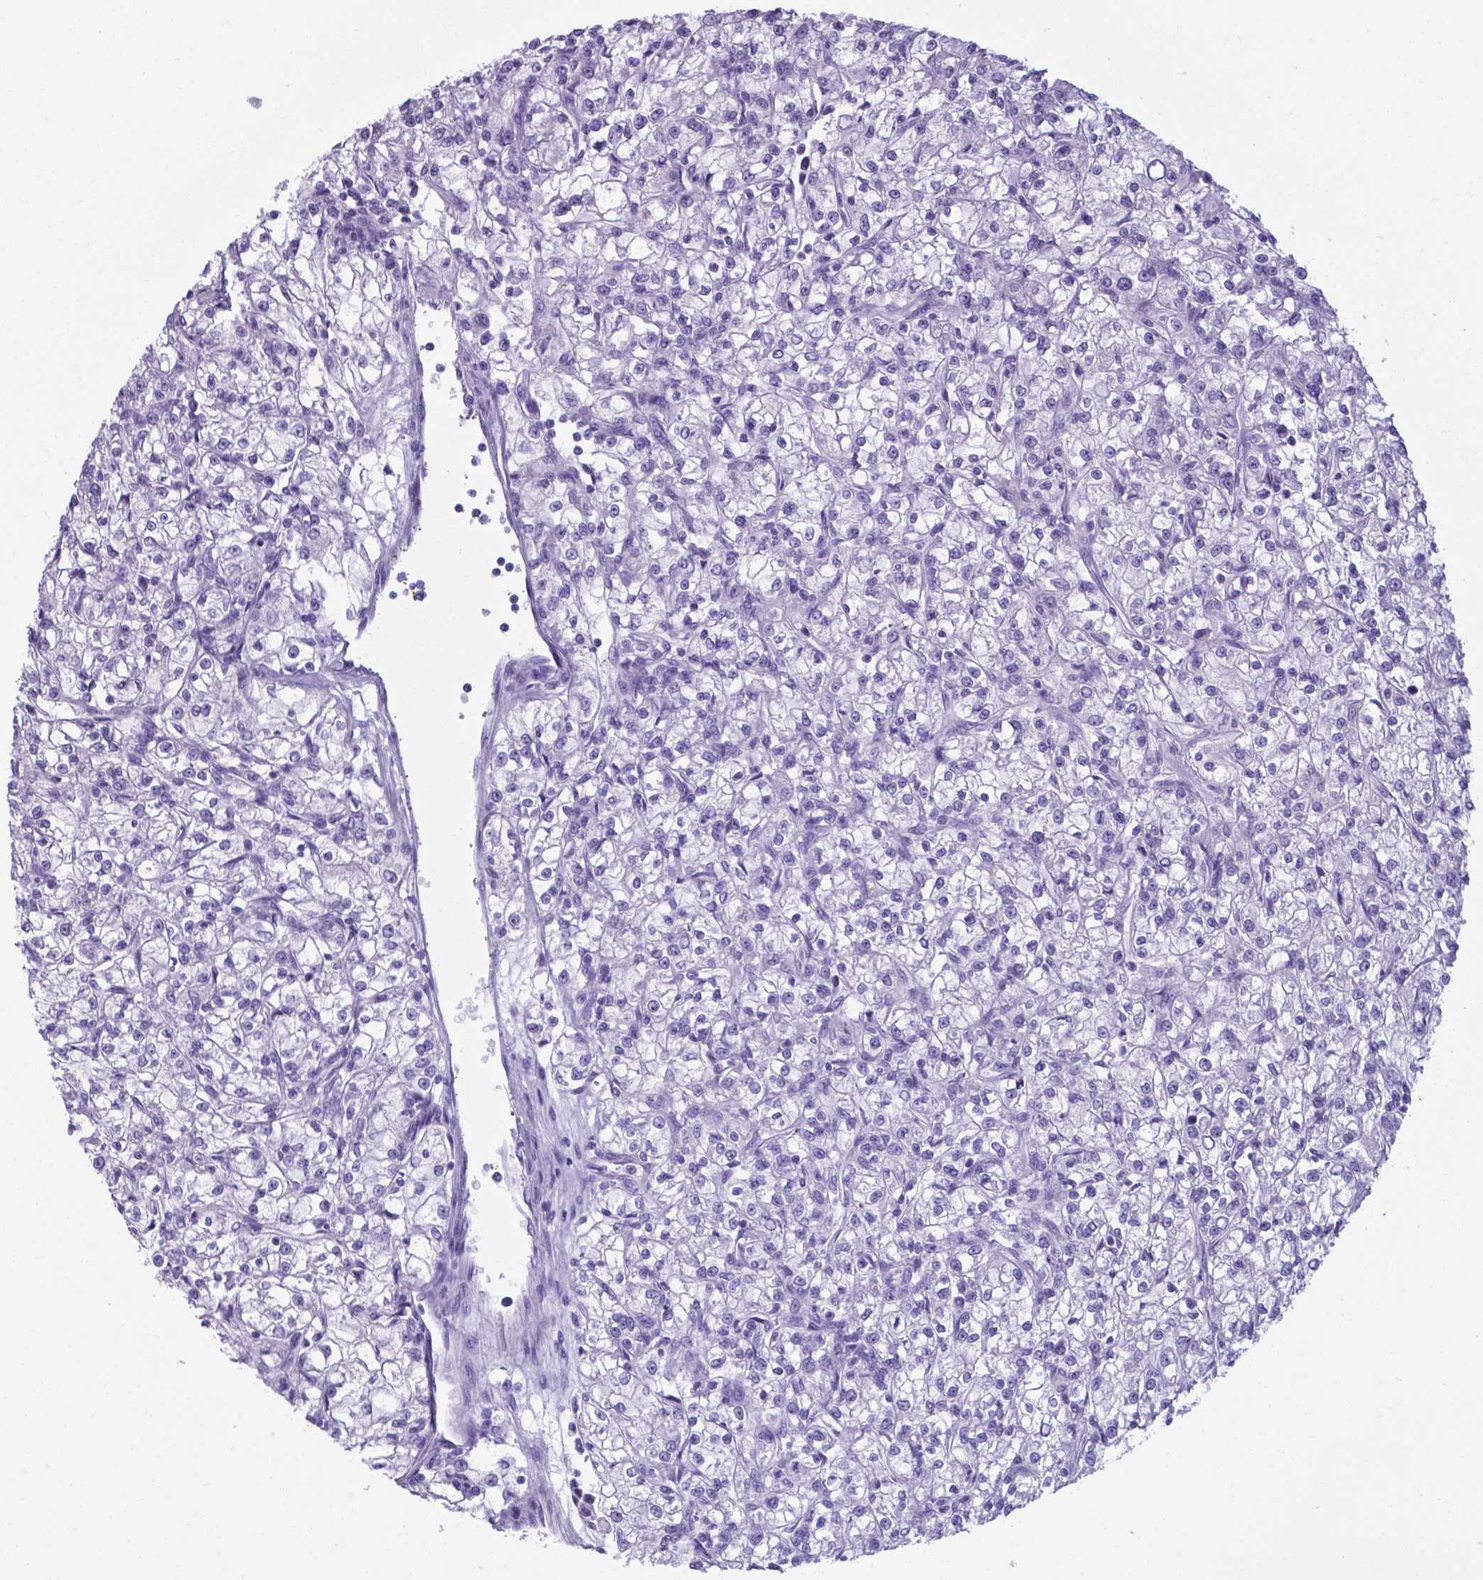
{"staining": {"intensity": "negative", "quantity": "none", "location": "none"}, "tissue": "renal cancer", "cell_type": "Tumor cells", "image_type": "cancer", "snomed": [{"axis": "morphology", "description": "Adenocarcinoma, NOS"}, {"axis": "topography", "description": "Kidney"}], "caption": "This is an immunohistochemistry (IHC) photomicrograph of human renal cancer (adenocarcinoma). There is no staining in tumor cells.", "gene": "AP5B1", "patient": {"sex": "female", "age": 59}}